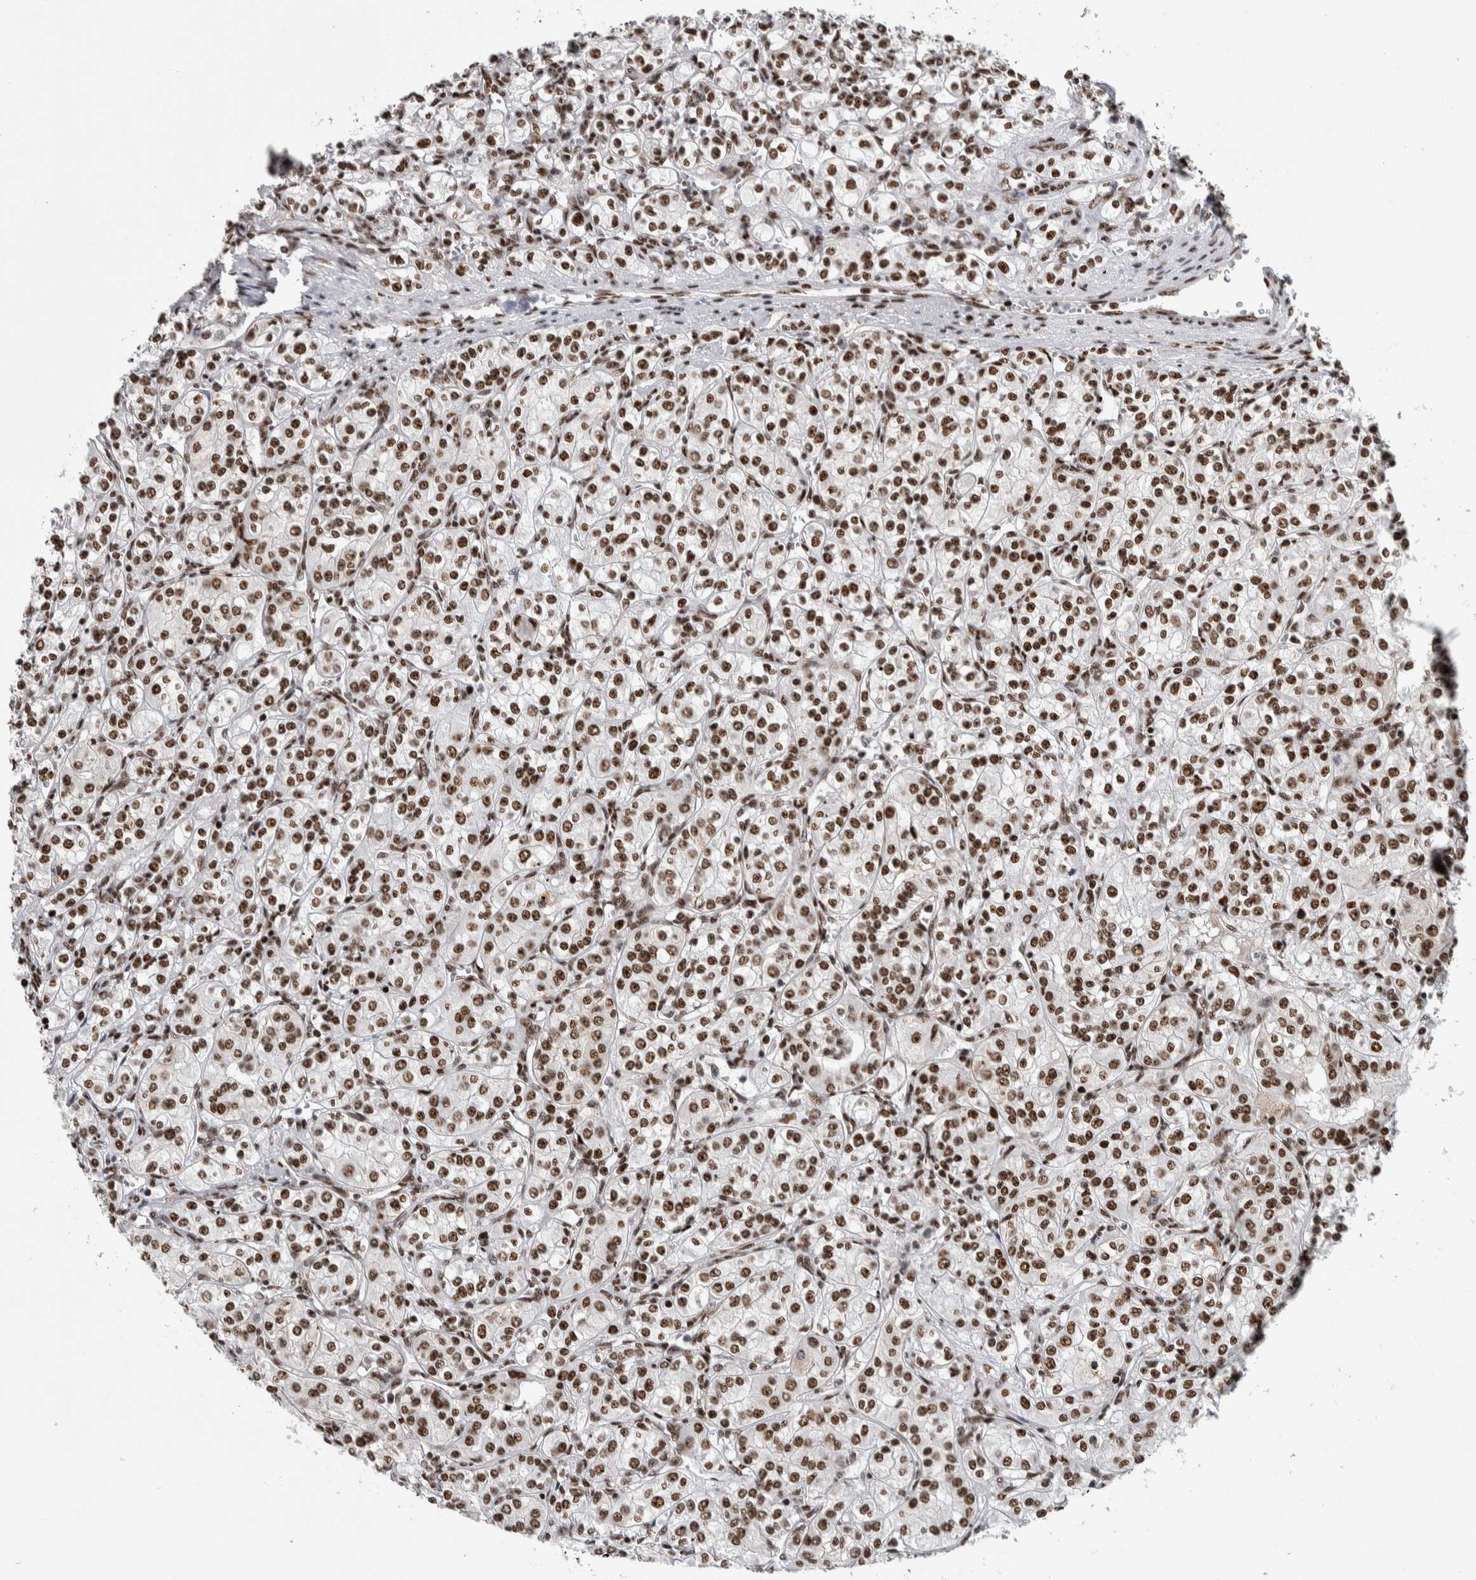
{"staining": {"intensity": "strong", "quantity": ">75%", "location": "nuclear"}, "tissue": "renal cancer", "cell_type": "Tumor cells", "image_type": "cancer", "snomed": [{"axis": "morphology", "description": "Adenocarcinoma, NOS"}, {"axis": "topography", "description": "Kidney"}], "caption": "Approximately >75% of tumor cells in renal cancer reveal strong nuclear protein positivity as visualized by brown immunohistochemical staining.", "gene": "NCL", "patient": {"sex": "male", "age": 77}}